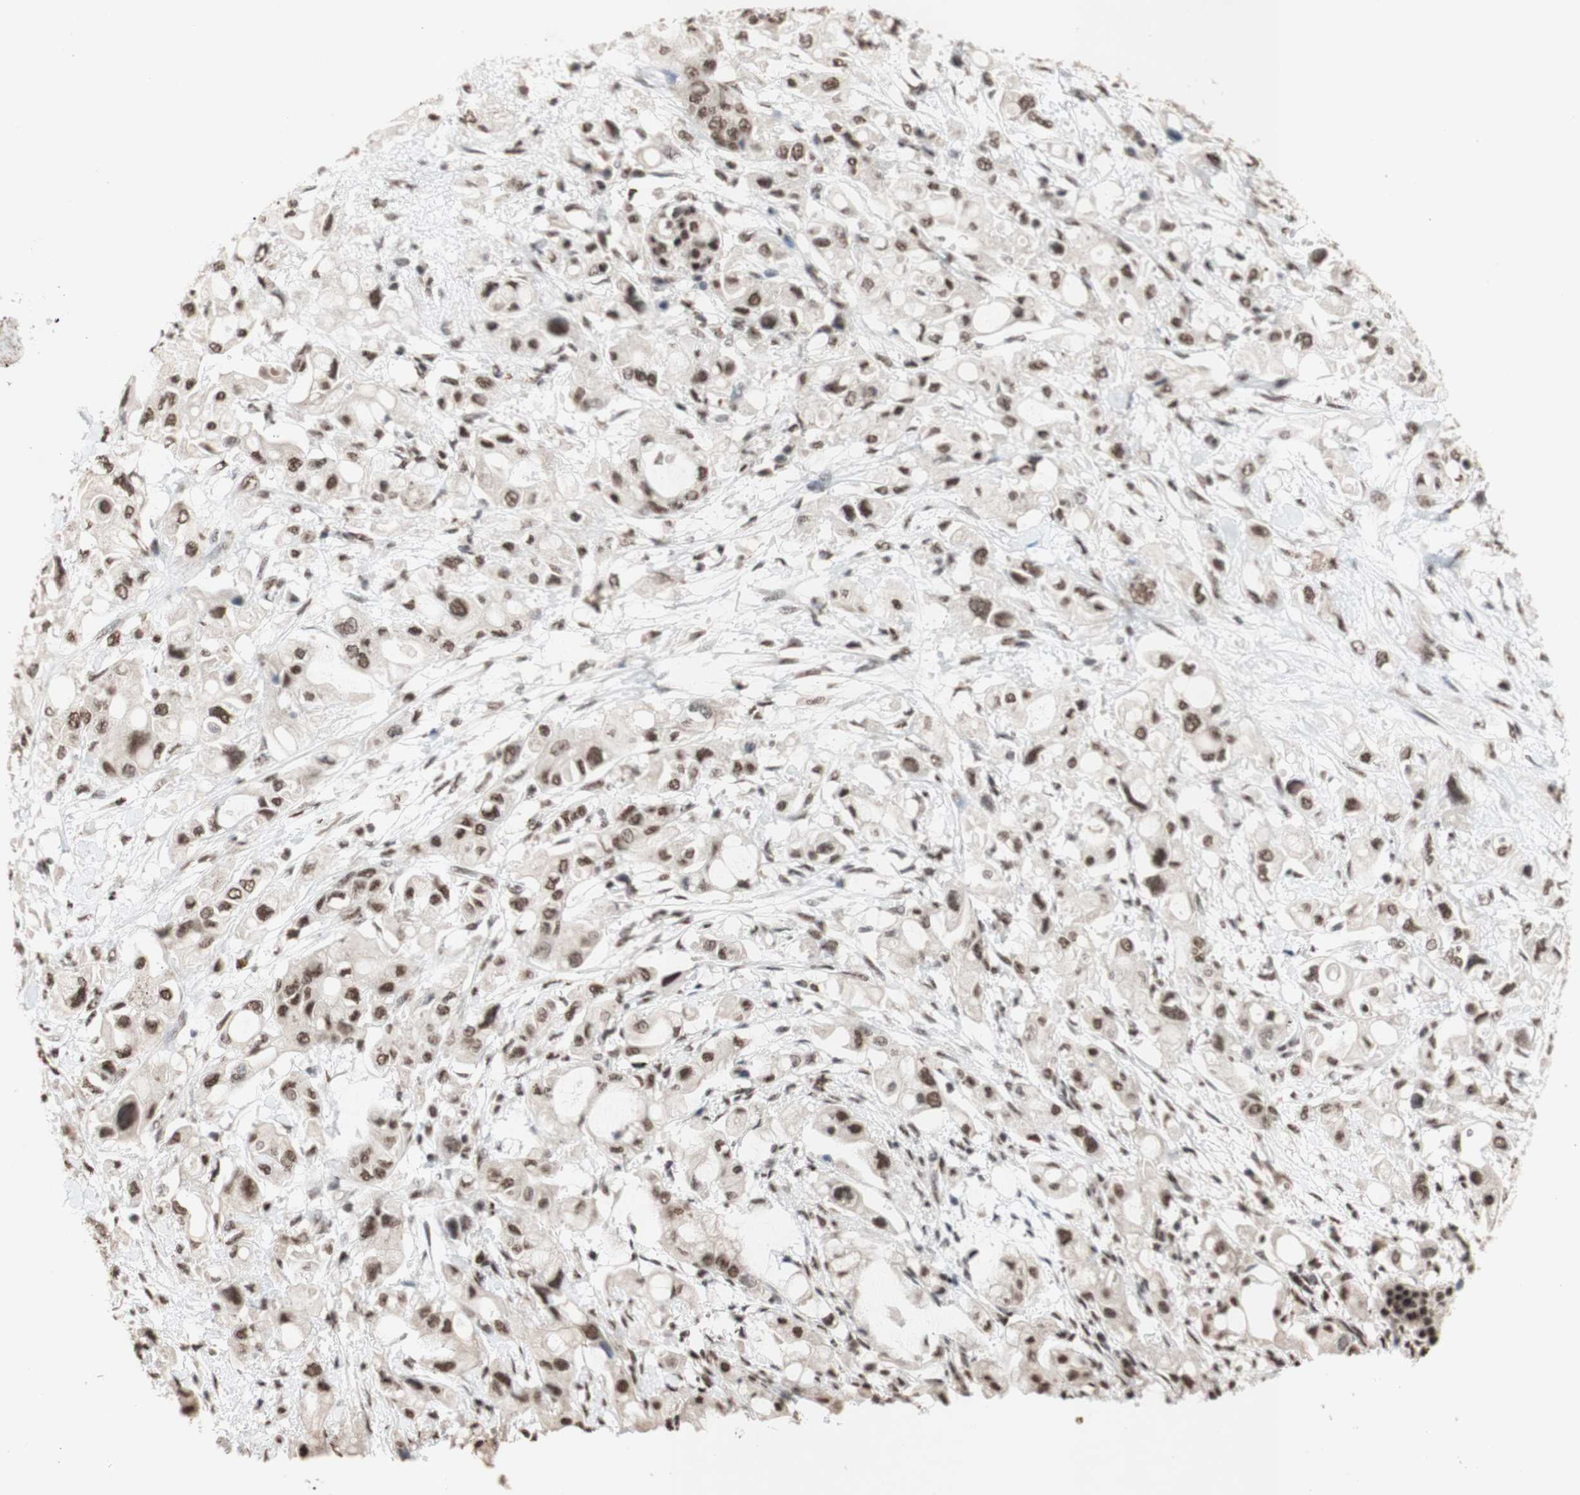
{"staining": {"intensity": "moderate", "quantity": ">75%", "location": "nuclear"}, "tissue": "pancreatic cancer", "cell_type": "Tumor cells", "image_type": "cancer", "snomed": [{"axis": "morphology", "description": "Adenocarcinoma, NOS"}, {"axis": "topography", "description": "Pancreas"}], "caption": "The immunohistochemical stain labels moderate nuclear expression in tumor cells of pancreatic adenocarcinoma tissue.", "gene": "SFPQ", "patient": {"sex": "female", "age": 56}}